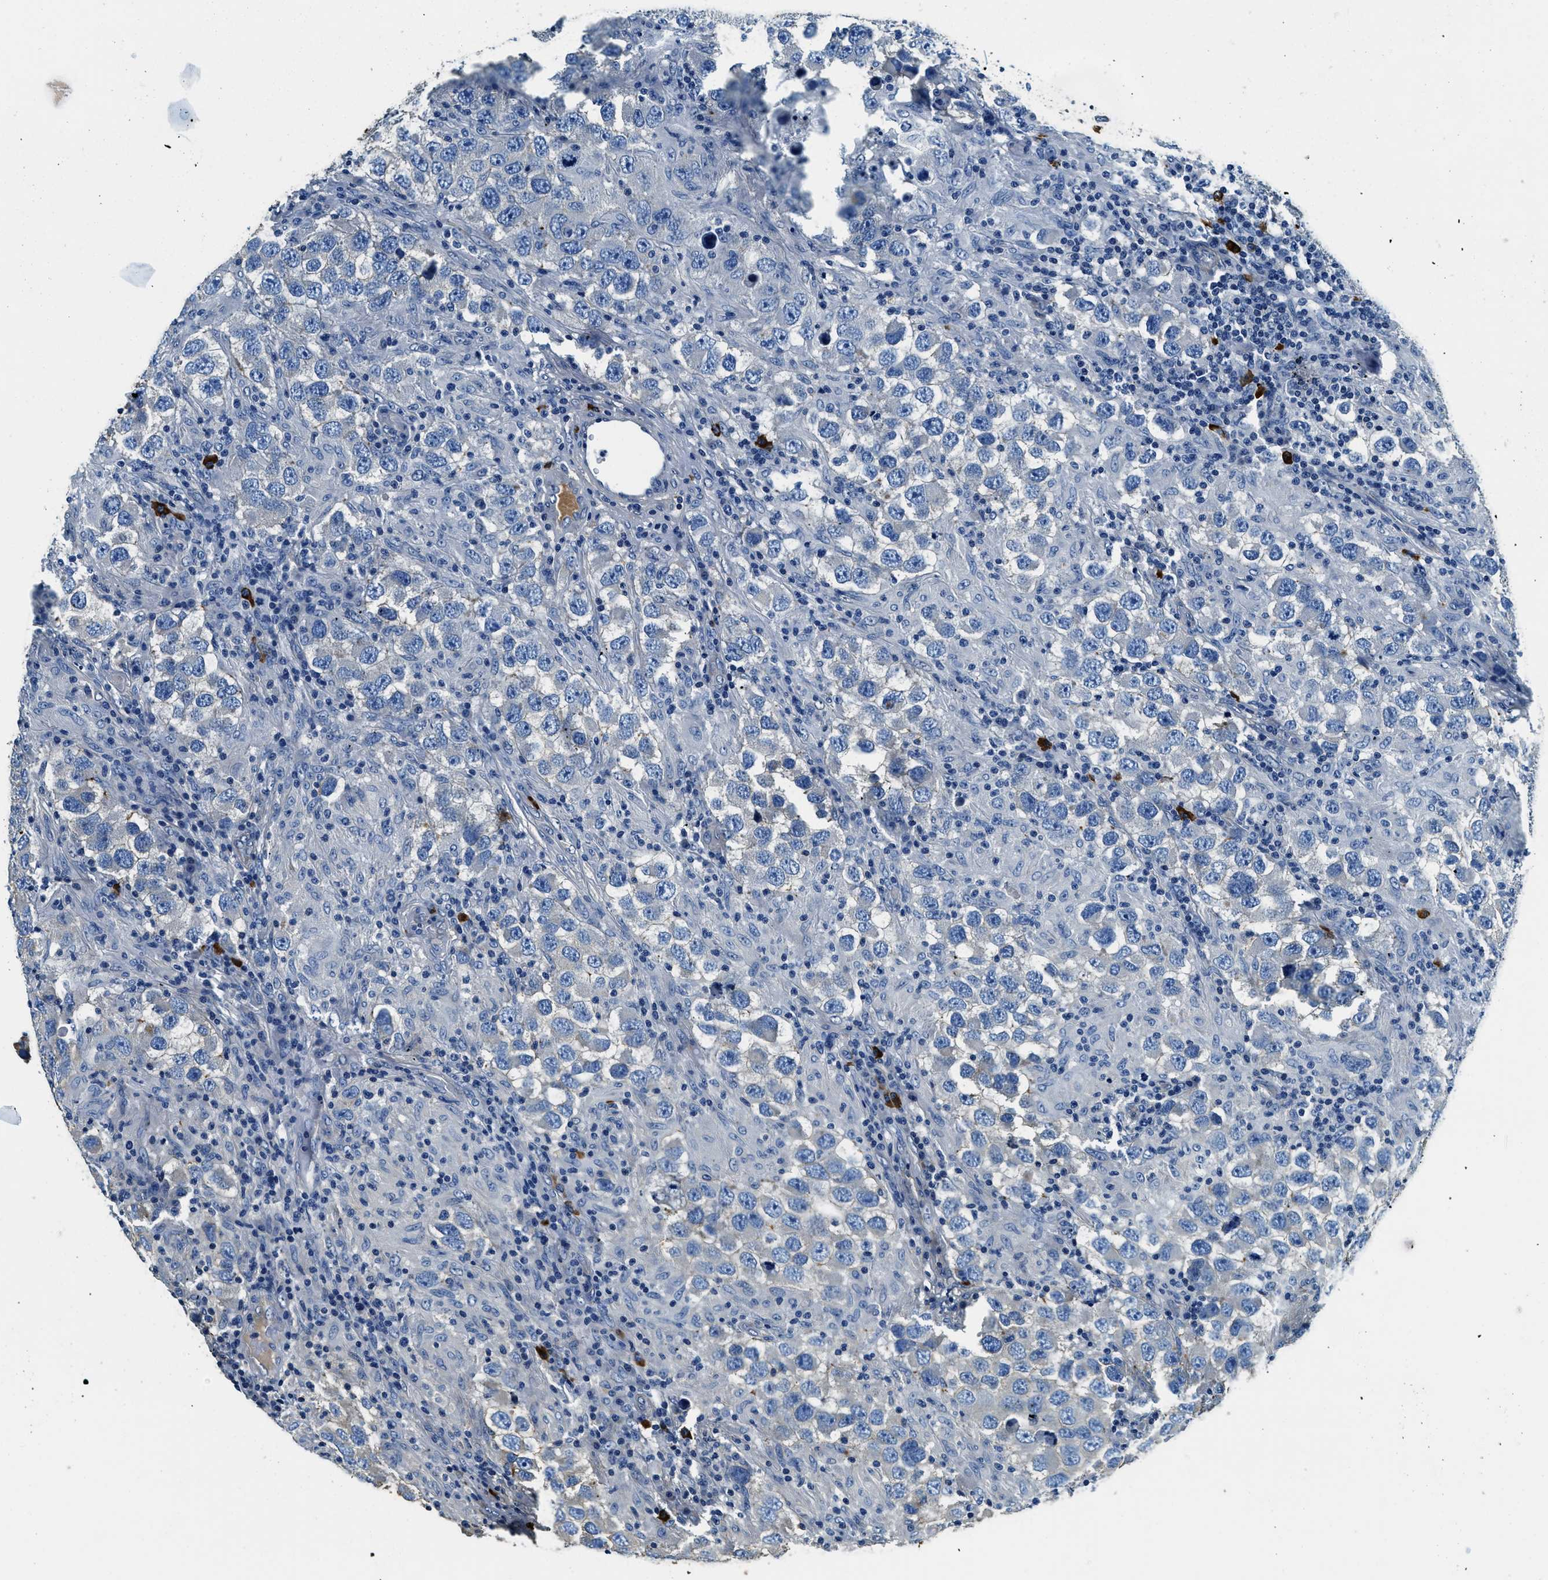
{"staining": {"intensity": "negative", "quantity": "none", "location": "none"}, "tissue": "testis cancer", "cell_type": "Tumor cells", "image_type": "cancer", "snomed": [{"axis": "morphology", "description": "Carcinoma, Embryonal, NOS"}, {"axis": "topography", "description": "Testis"}], "caption": "Testis cancer (embryonal carcinoma) was stained to show a protein in brown. There is no significant expression in tumor cells.", "gene": "TMEM186", "patient": {"sex": "male", "age": 21}}